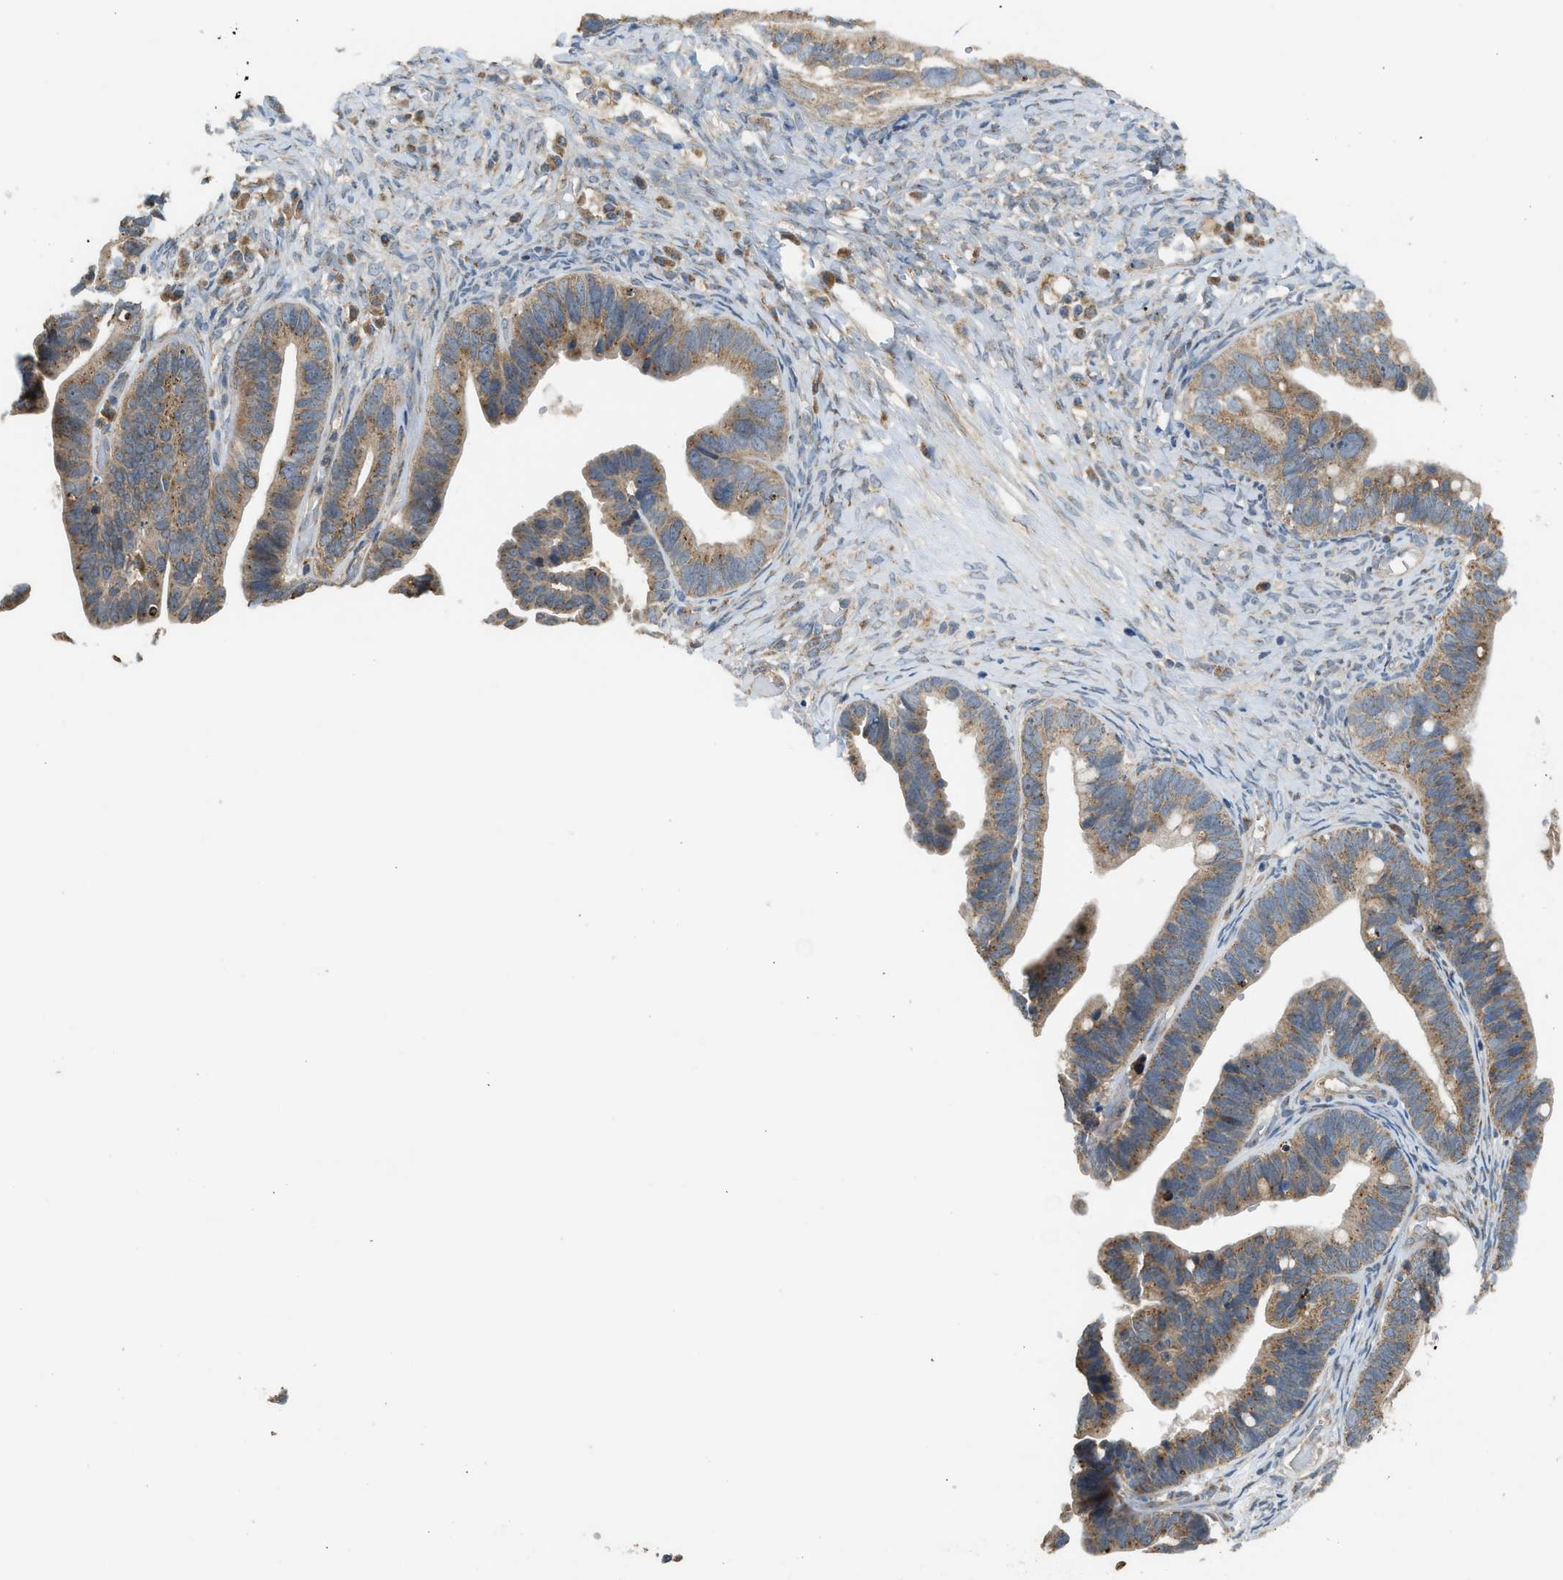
{"staining": {"intensity": "moderate", "quantity": ">75%", "location": "cytoplasmic/membranous"}, "tissue": "ovarian cancer", "cell_type": "Tumor cells", "image_type": "cancer", "snomed": [{"axis": "morphology", "description": "Cystadenocarcinoma, serous, NOS"}, {"axis": "topography", "description": "Ovary"}], "caption": "Approximately >75% of tumor cells in human serous cystadenocarcinoma (ovarian) show moderate cytoplasmic/membranous protein expression as visualized by brown immunohistochemical staining.", "gene": "STARD3", "patient": {"sex": "female", "age": 56}}